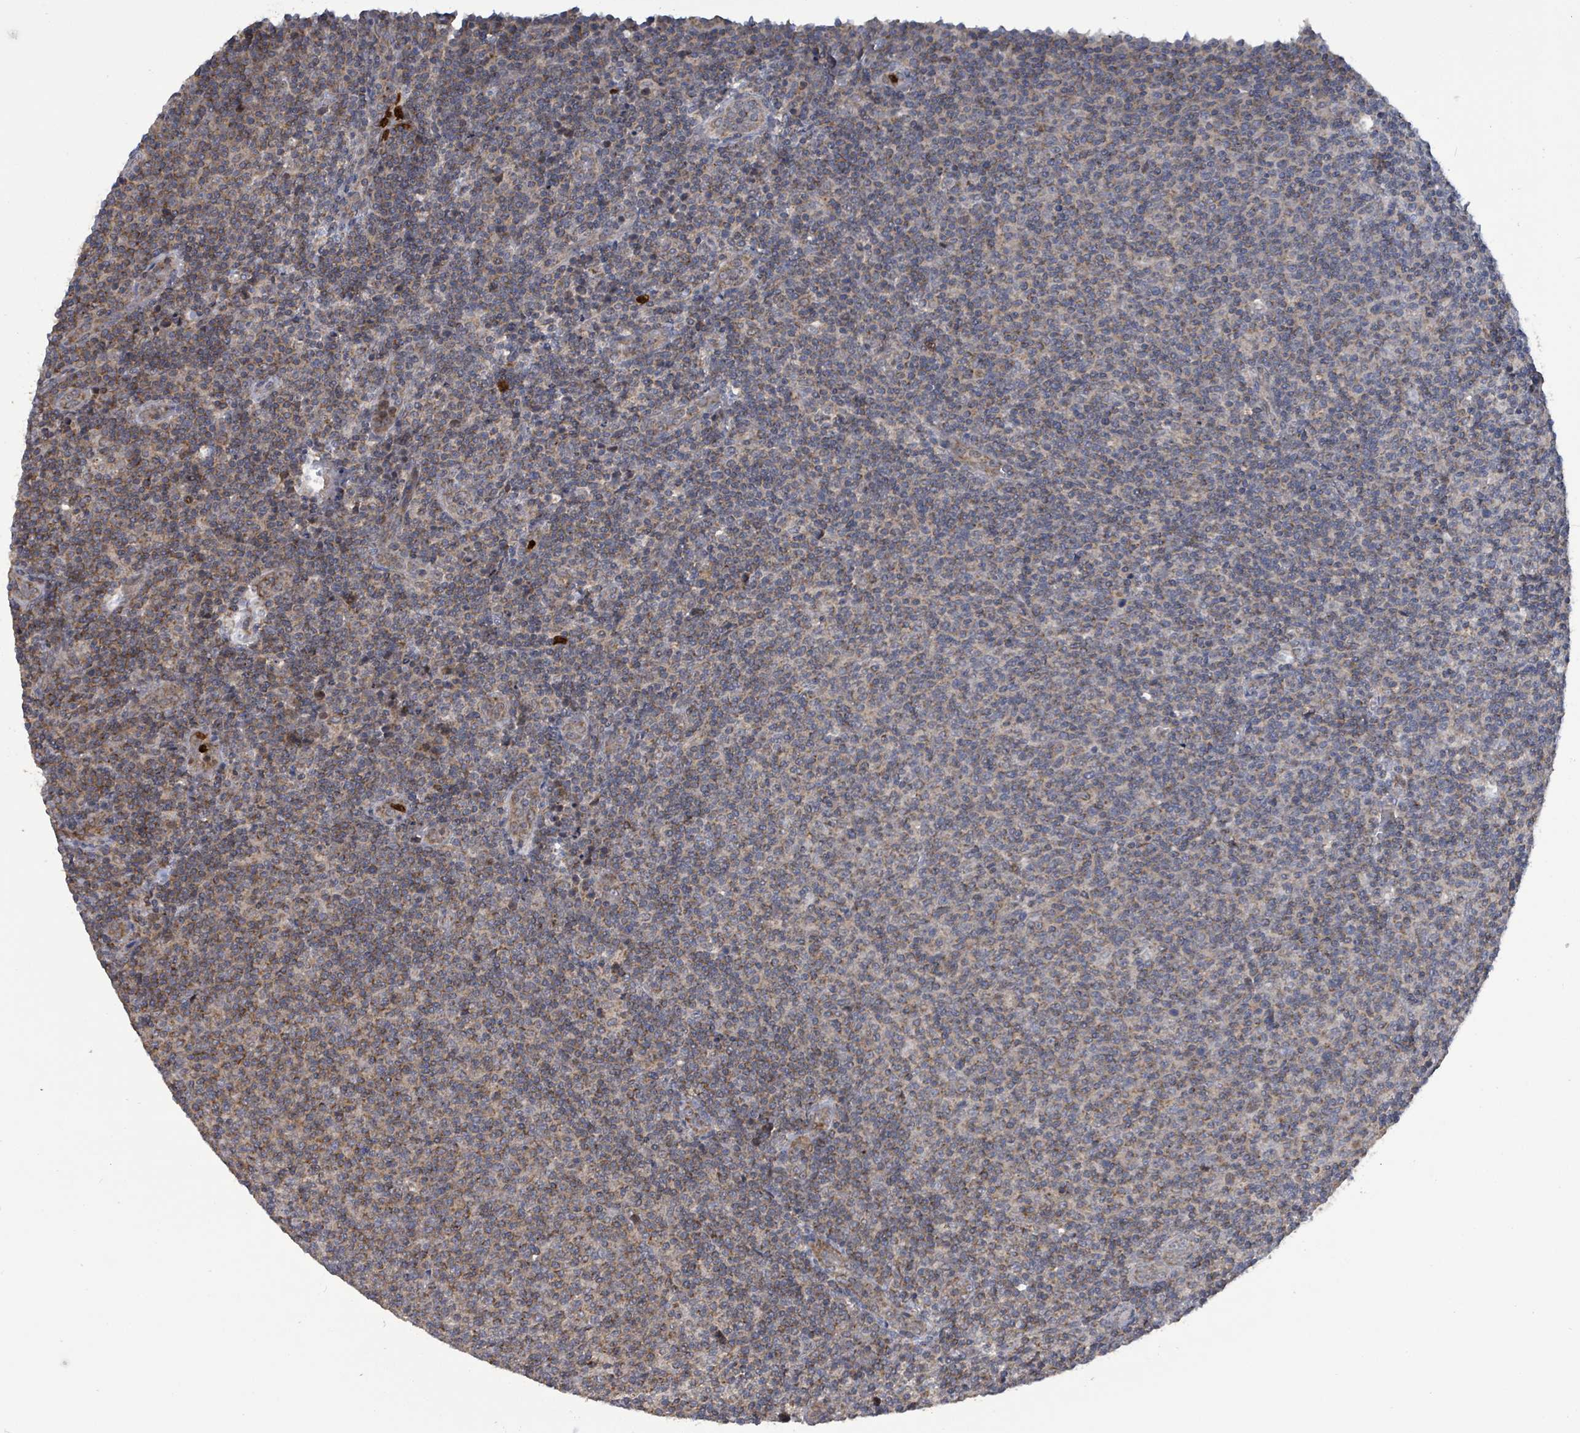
{"staining": {"intensity": "weak", "quantity": "25%-75%", "location": "cytoplasmic/membranous"}, "tissue": "lymphoma", "cell_type": "Tumor cells", "image_type": "cancer", "snomed": [{"axis": "morphology", "description": "Malignant lymphoma, non-Hodgkin's type, Low grade"}, {"axis": "topography", "description": "Lymph node"}], "caption": "Weak cytoplasmic/membranous expression for a protein is present in approximately 25%-75% of tumor cells of lymphoma using immunohistochemistry.", "gene": "COQ6", "patient": {"sex": "male", "age": 66}}